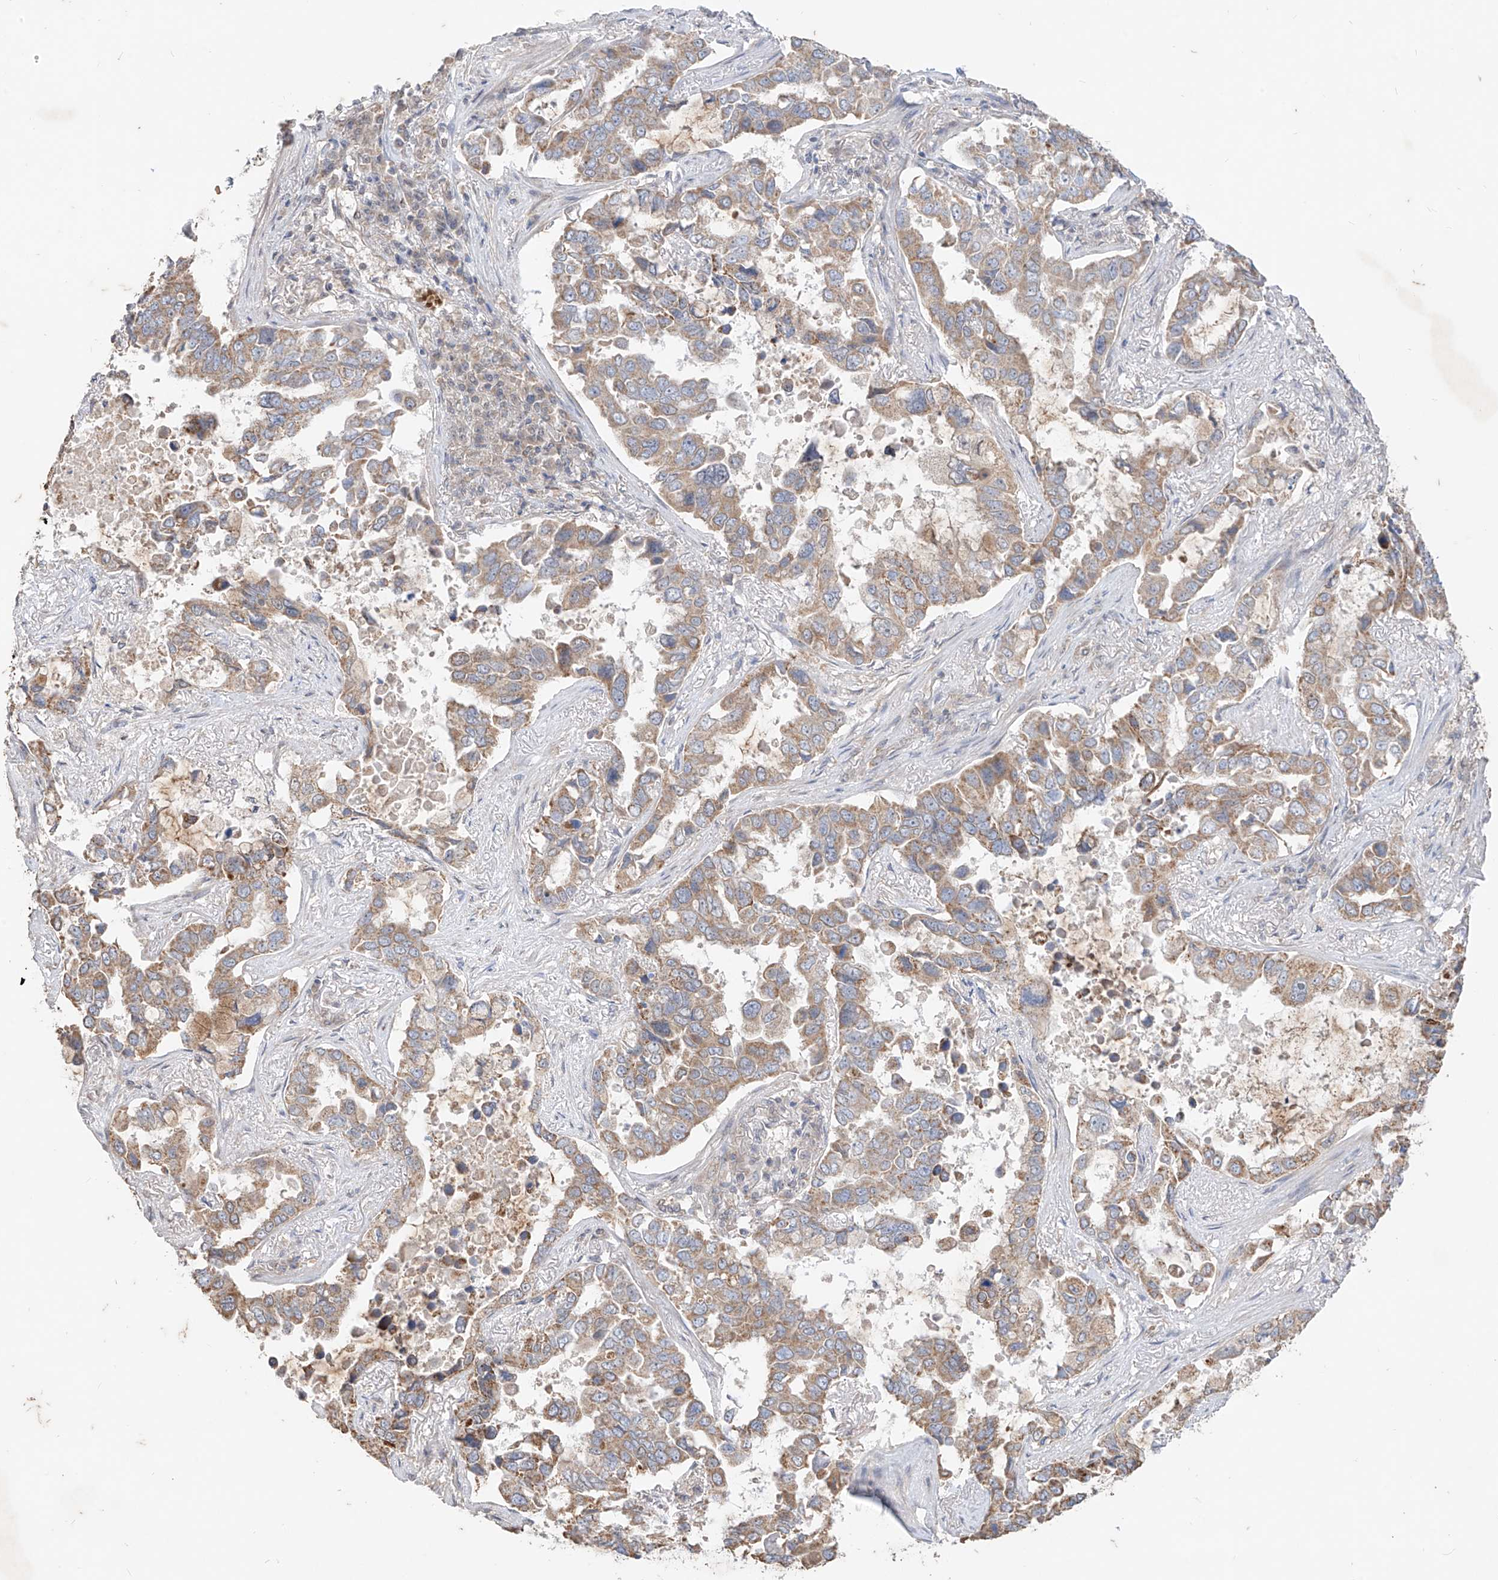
{"staining": {"intensity": "moderate", "quantity": "25%-75%", "location": "cytoplasmic/membranous"}, "tissue": "lung cancer", "cell_type": "Tumor cells", "image_type": "cancer", "snomed": [{"axis": "morphology", "description": "Squamous cell carcinoma, NOS"}, {"axis": "topography", "description": "Lung"}], "caption": "Lung cancer (squamous cell carcinoma) stained with DAB IHC demonstrates medium levels of moderate cytoplasmic/membranous staining in approximately 25%-75% of tumor cells. (Stains: DAB in brown, nuclei in blue, Microscopy: brightfield microscopy at high magnification).", "gene": "MTUS2", "patient": {"sex": "male", "age": 66}}